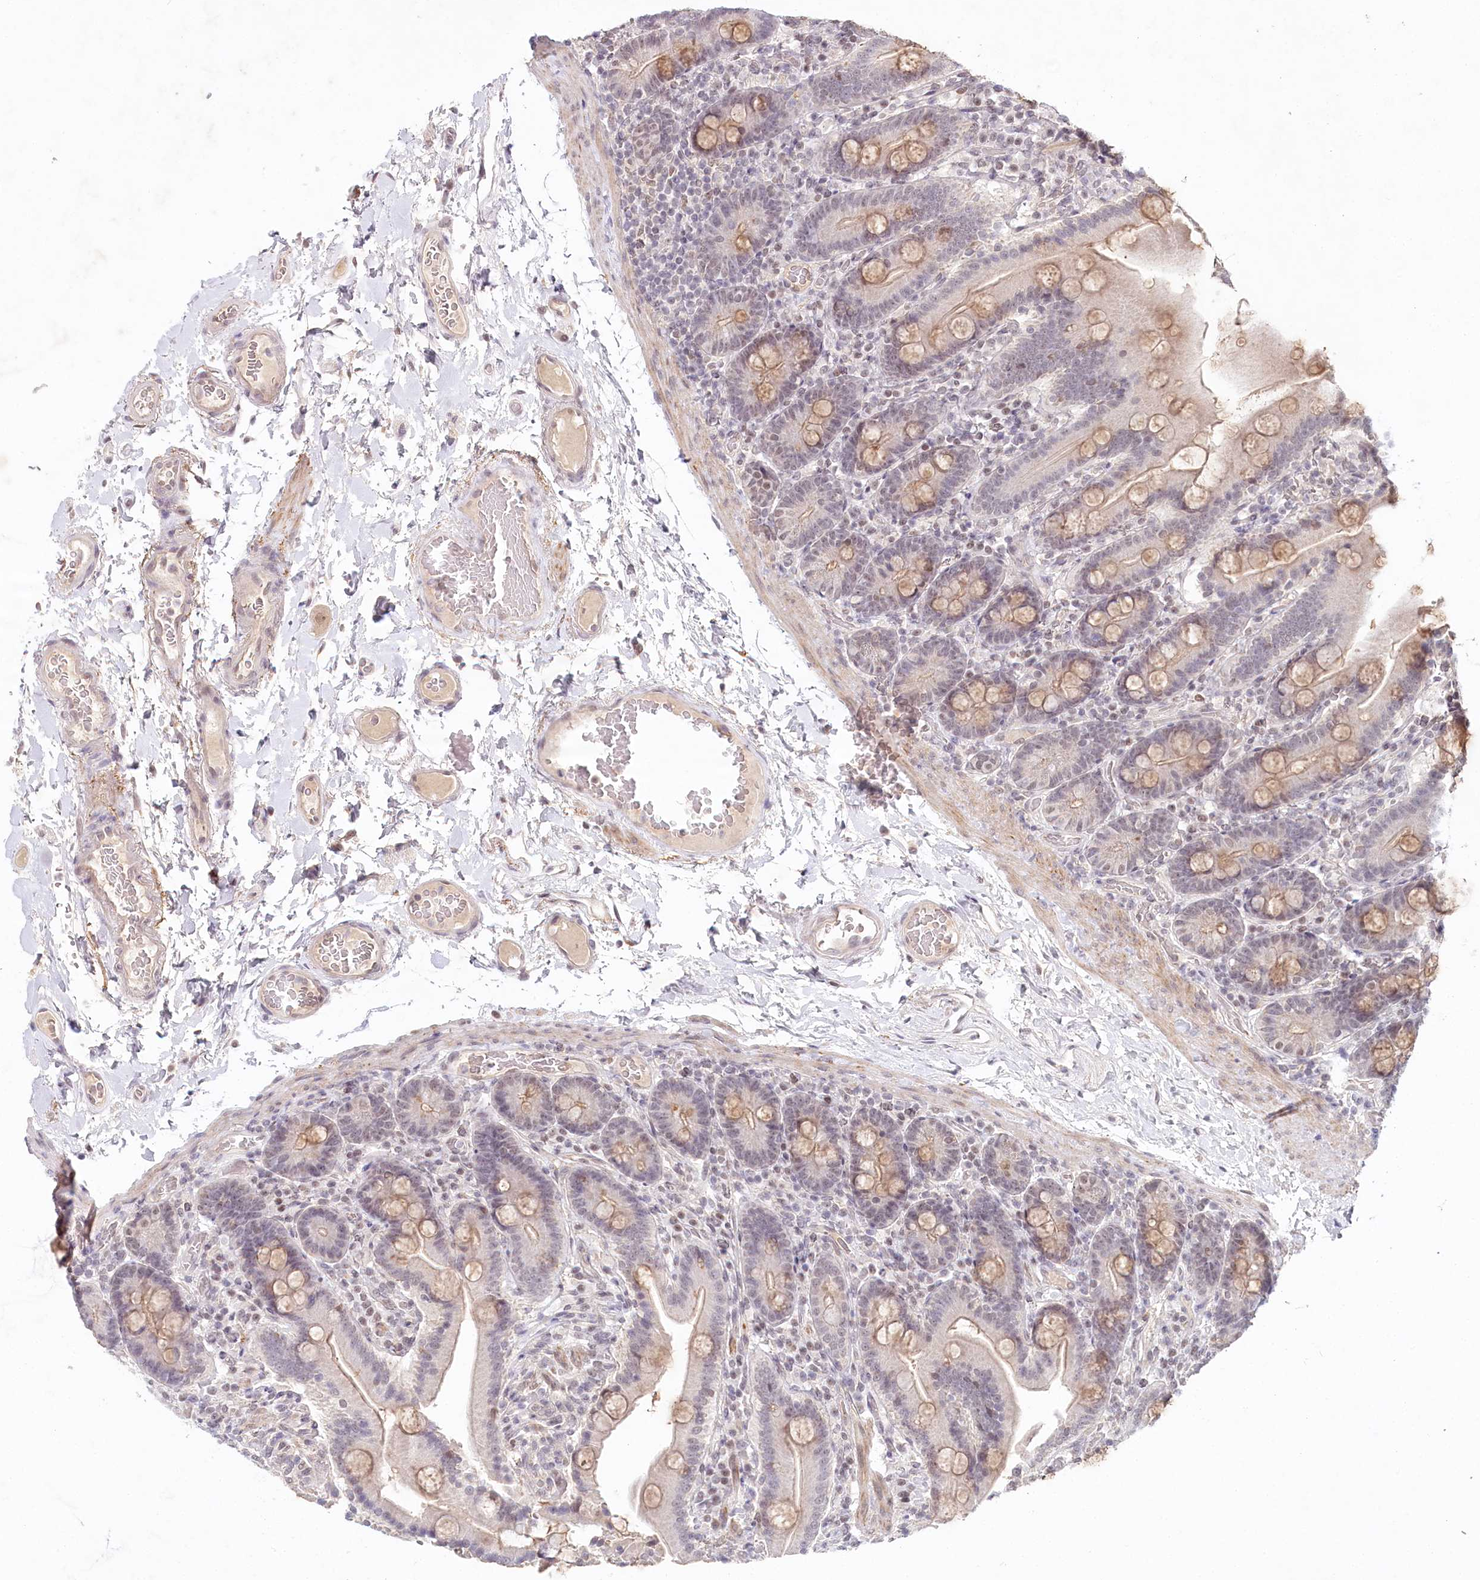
{"staining": {"intensity": "weak", "quantity": "25%-75%", "location": "cytoplasmic/membranous"}, "tissue": "duodenum", "cell_type": "Glandular cells", "image_type": "normal", "snomed": [{"axis": "morphology", "description": "Normal tissue, NOS"}, {"axis": "topography", "description": "Duodenum"}], "caption": "Duodenum stained with immunohistochemistry (IHC) displays weak cytoplasmic/membranous positivity in approximately 25%-75% of glandular cells.", "gene": "AMTN", "patient": {"sex": "male", "age": 55}}